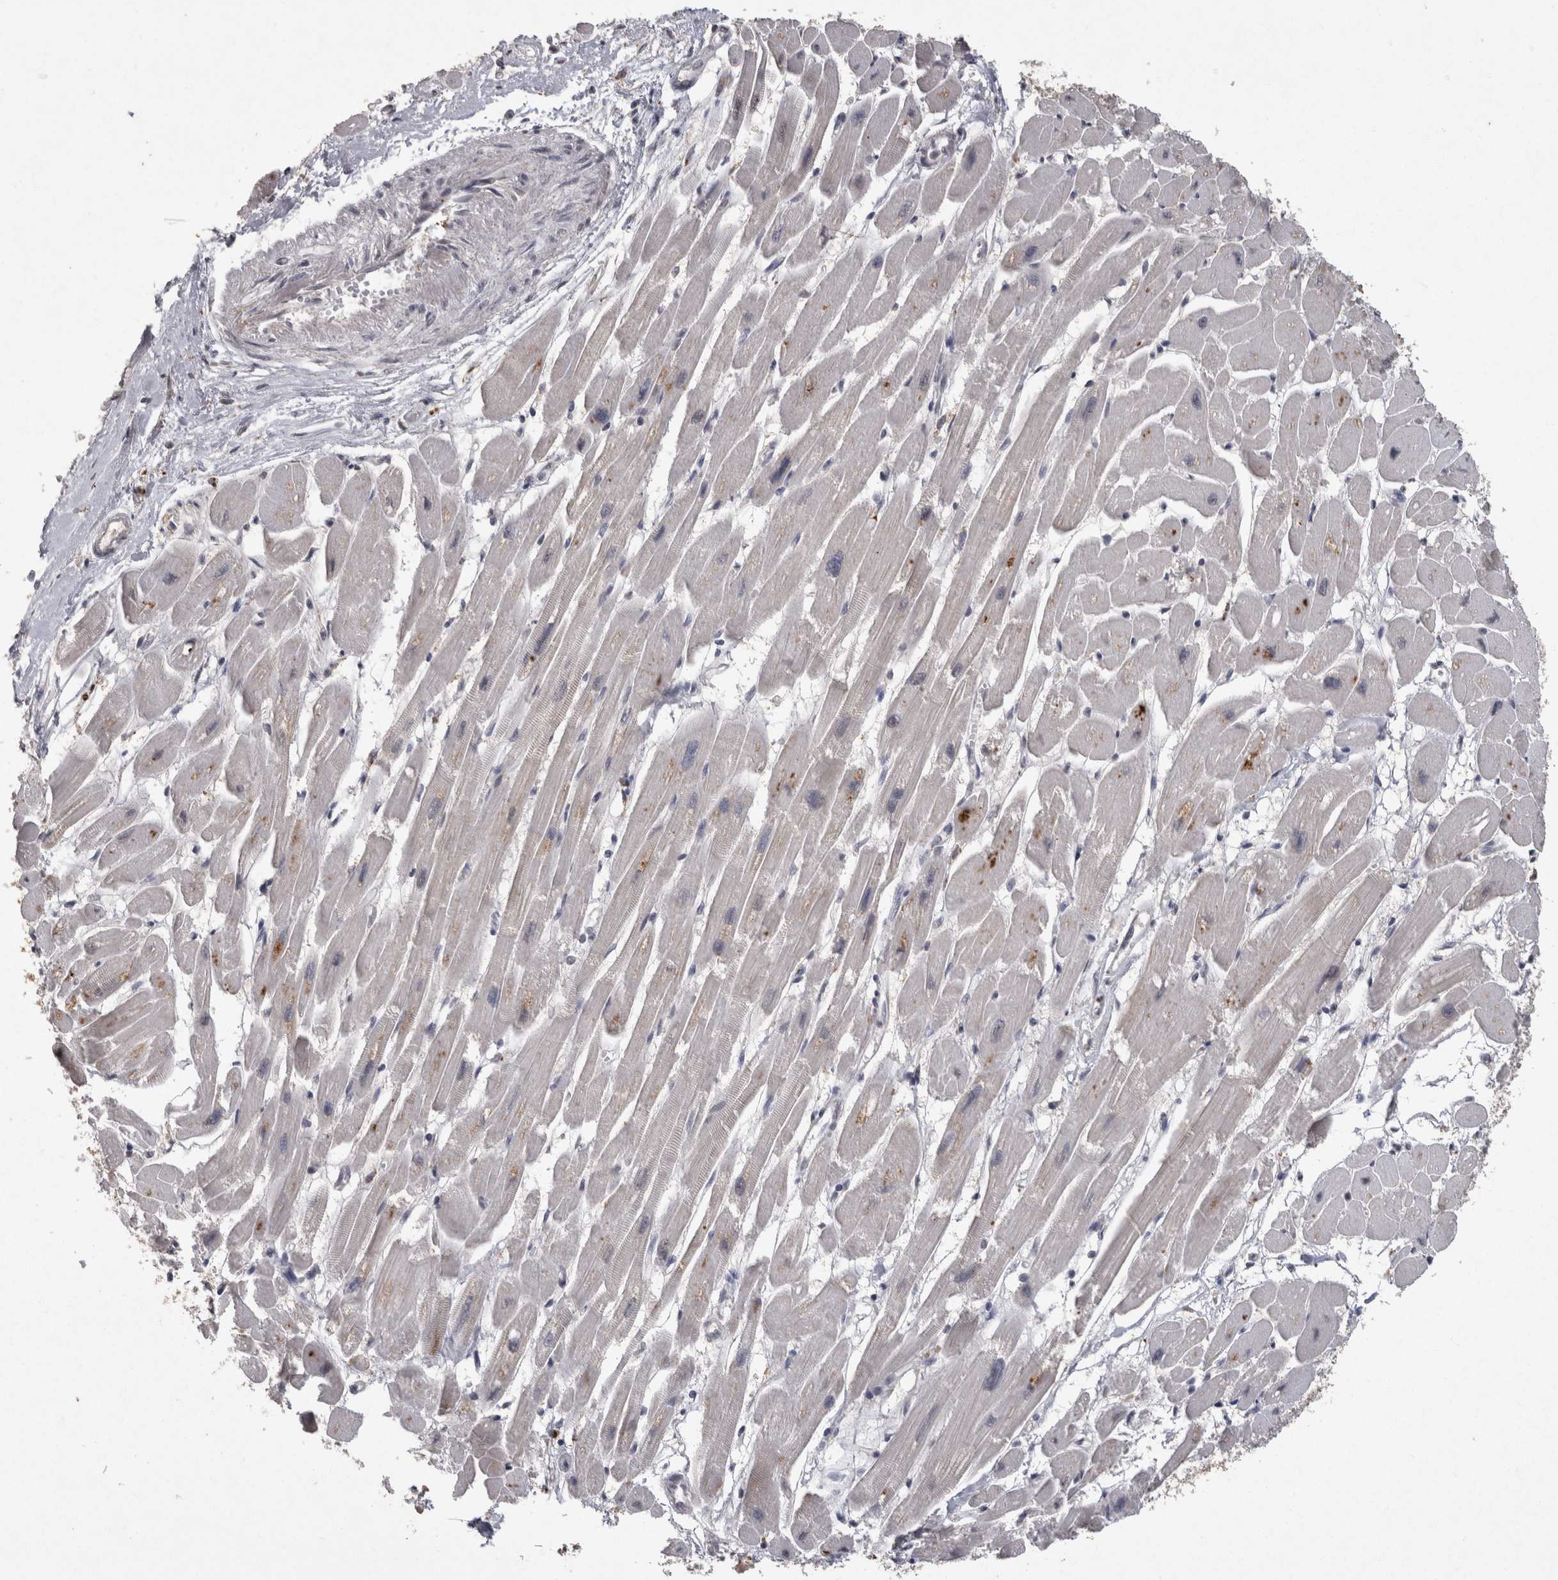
{"staining": {"intensity": "weak", "quantity": "25%-75%", "location": "cytoplasmic/membranous"}, "tissue": "heart muscle", "cell_type": "Cardiomyocytes", "image_type": "normal", "snomed": [{"axis": "morphology", "description": "Normal tissue, NOS"}, {"axis": "topography", "description": "Heart"}], "caption": "Immunohistochemistry (DAB) staining of unremarkable human heart muscle demonstrates weak cytoplasmic/membranous protein expression in approximately 25%-75% of cardiomyocytes.", "gene": "MEP1A", "patient": {"sex": "female", "age": 54}}